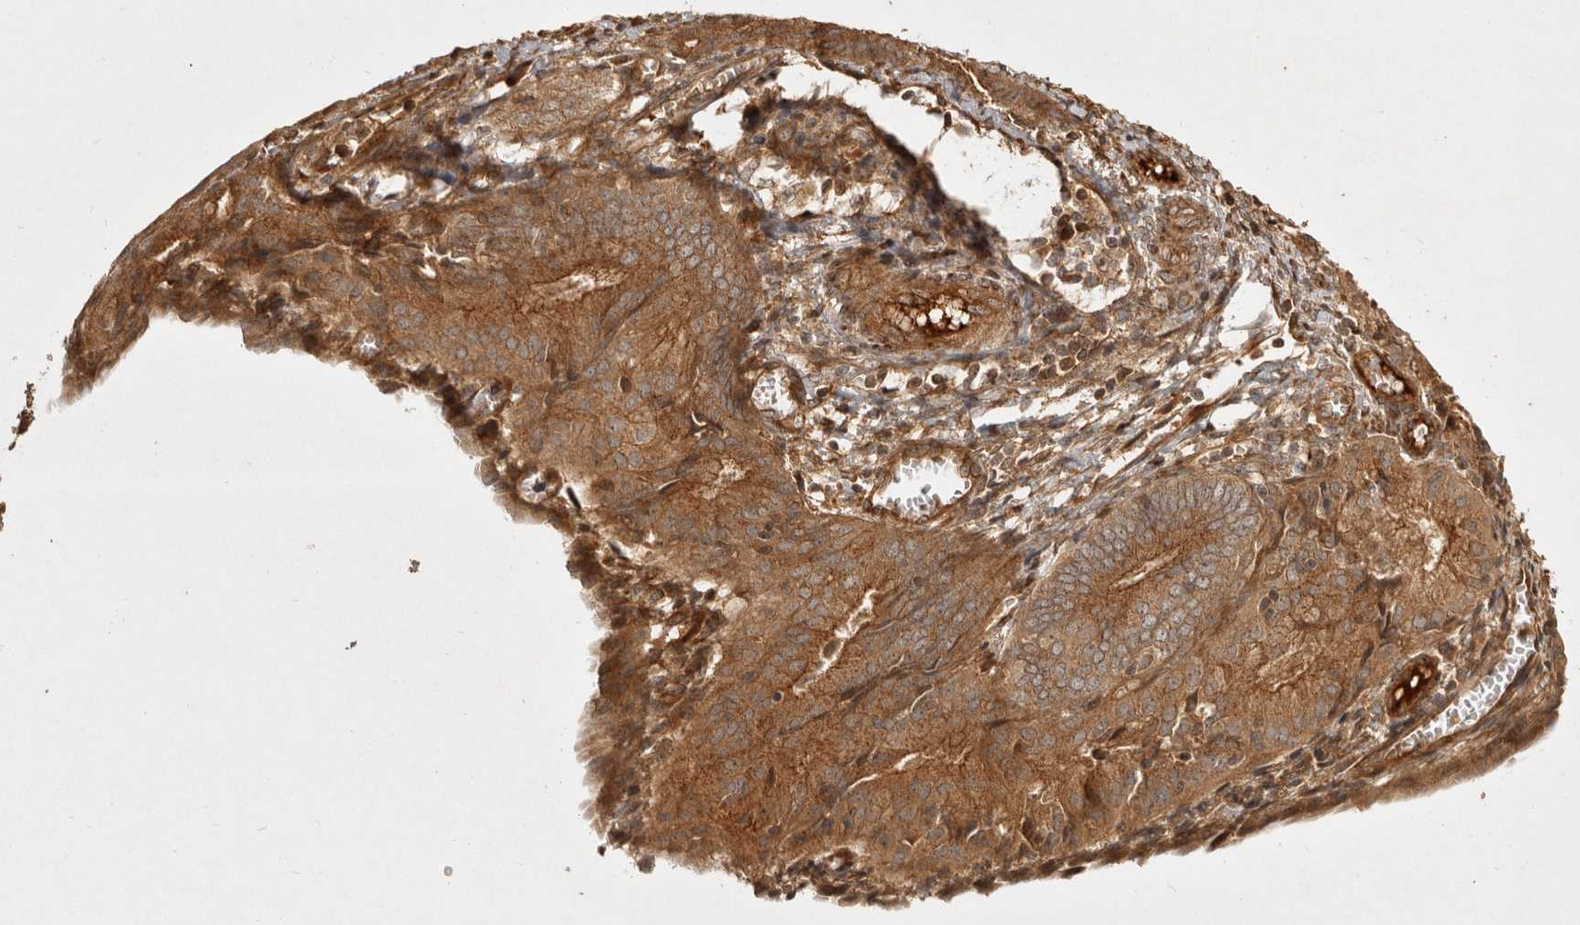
{"staining": {"intensity": "moderate", "quantity": ">75%", "location": "cytoplasmic/membranous"}, "tissue": "endometrial cancer", "cell_type": "Tumor cells", "image_type": "cancer", "snomed": [{"axis": "morphology", "description": "Adenocarcinoma, NOS"}, {"axis": "topography", "description": "Endometrium"}], "caption": "A medium amount of moderate cytoplasmic/membranous expression is seen in approximately >75% of tumor cells in endometrial cancer tissue.", "gene": "CAMSAP2", "patient": {"sex": "female", "age": 81}}